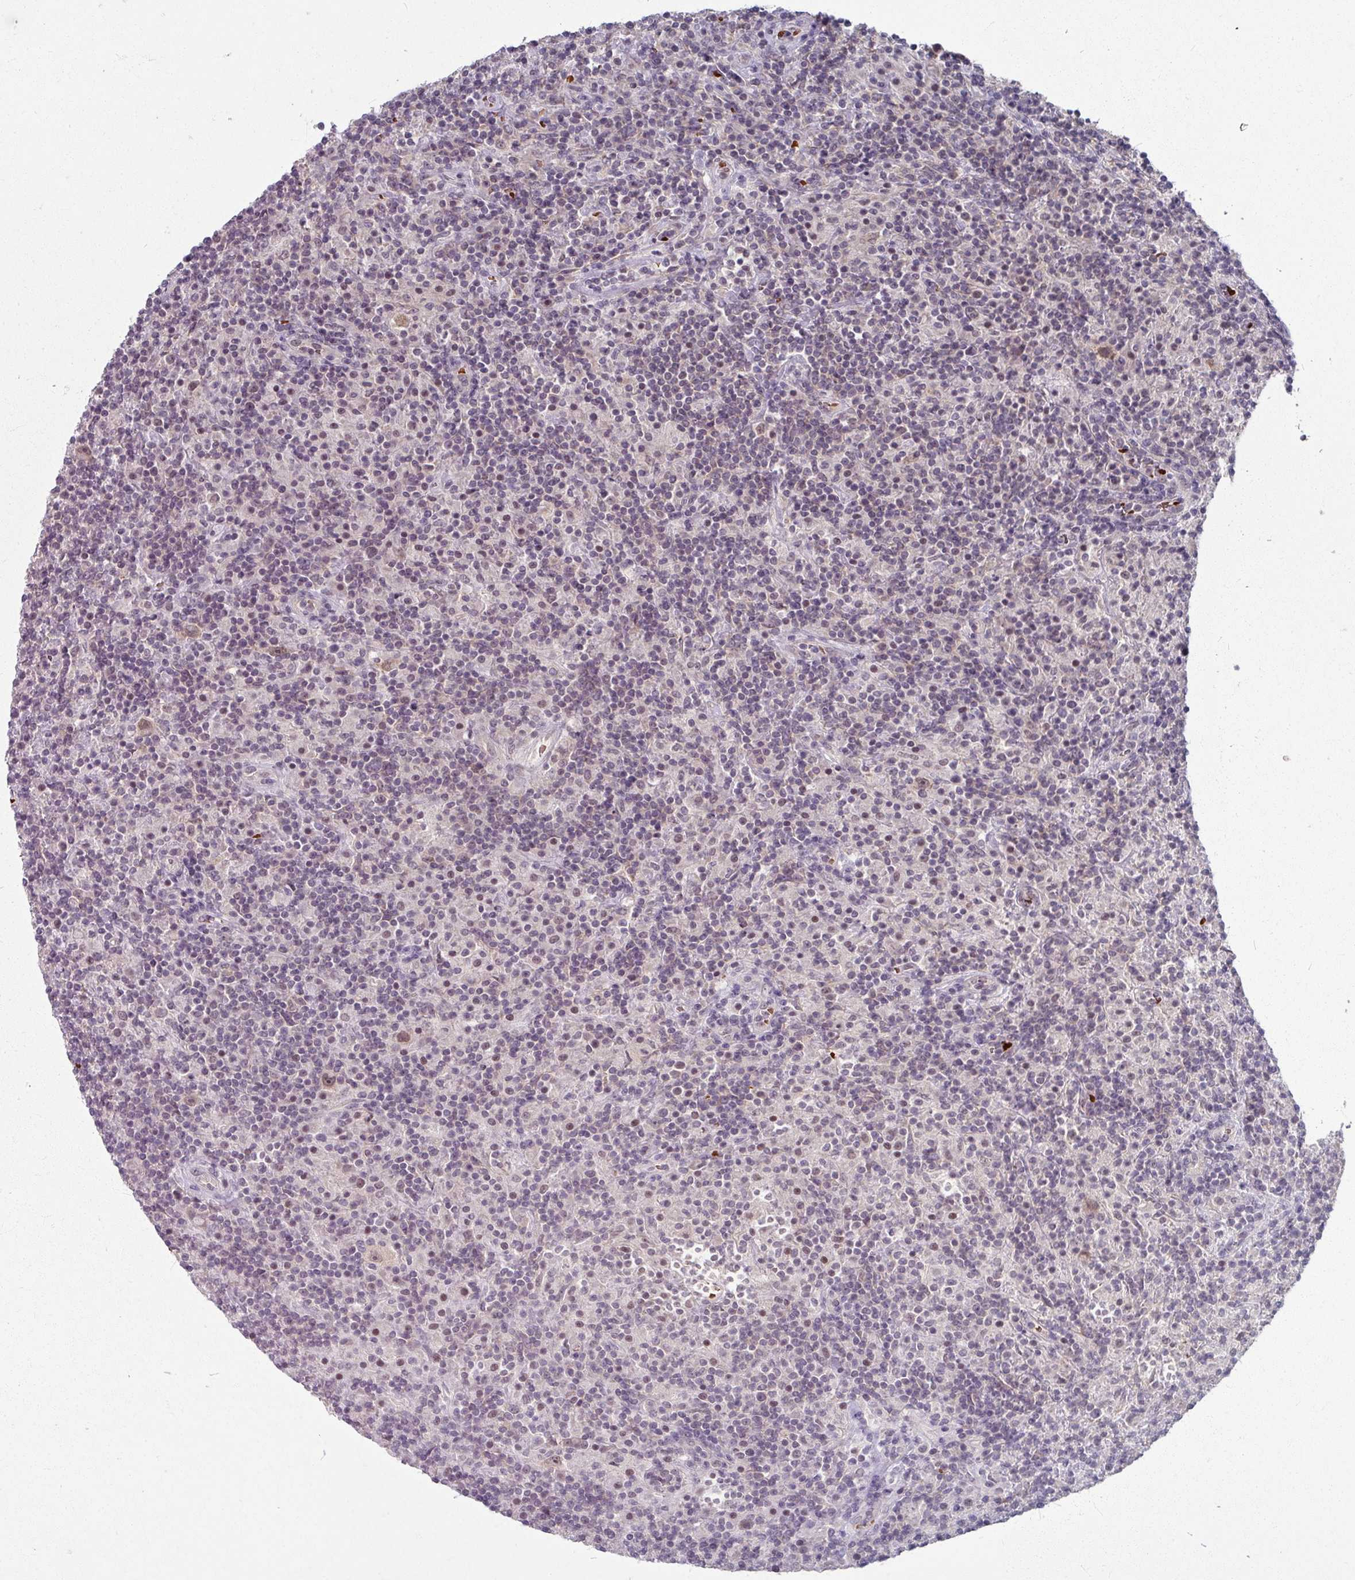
{"staining": {"intensity": "weak", "quantity": ">75%", "location": "nuclear"}, "tissue": "lymphoma", "cell_type": "Tumor cells", "image_type": "cancer", "snomed": [{"axis": "morphology", "description": "Hodgkin's disease, NOS"}, {"axis": "topography", "description": "Lymph node"}], "caption": "Lymphoma stained with a protein marker displays weak staining in tumor cells.", "gene": "KMT5C", "patient": {"sex": "male", "age": 70}}